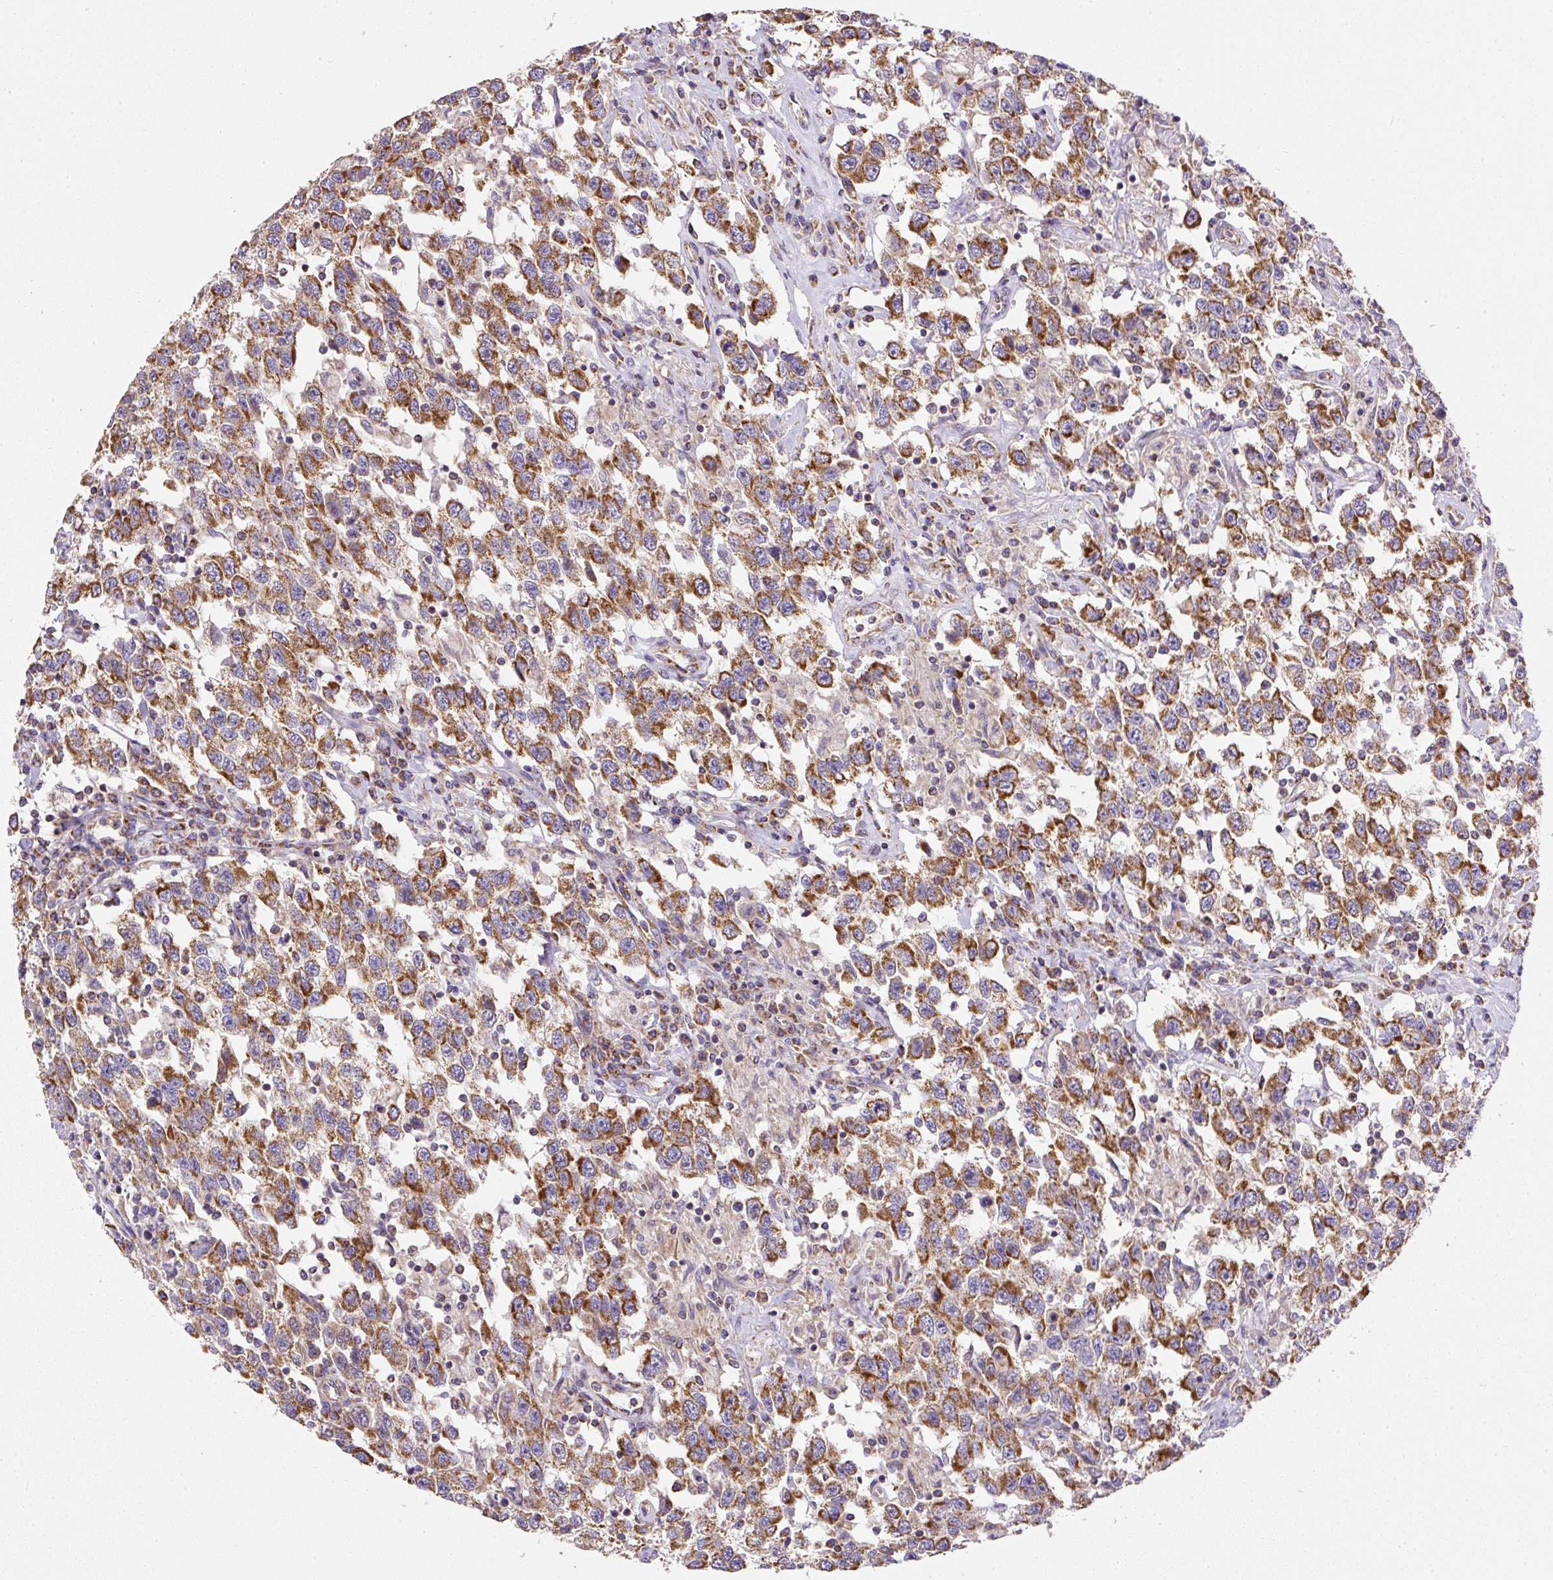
{"staining": {"intensity": "strong", "quantity": ">75%", "location": "cytoplasmic/membranous"}, "tissue": "testis cancer", "cell_type": "Tumor cells", "image_type": "cancer", "snomed": [{"axis": "morphology", "description": "Seminoma, NOS"}, {"axis": "topography", "description": "Testis"}], "caption": "This is a histology image of immunohistochemistry (IHC) staining of testis seminoma, which shows strong positivity in the cytoplasmic/membranous of tumor cells.", "gene": "NDUFAF2", "patient": {"sex": "male", "age": 41}}